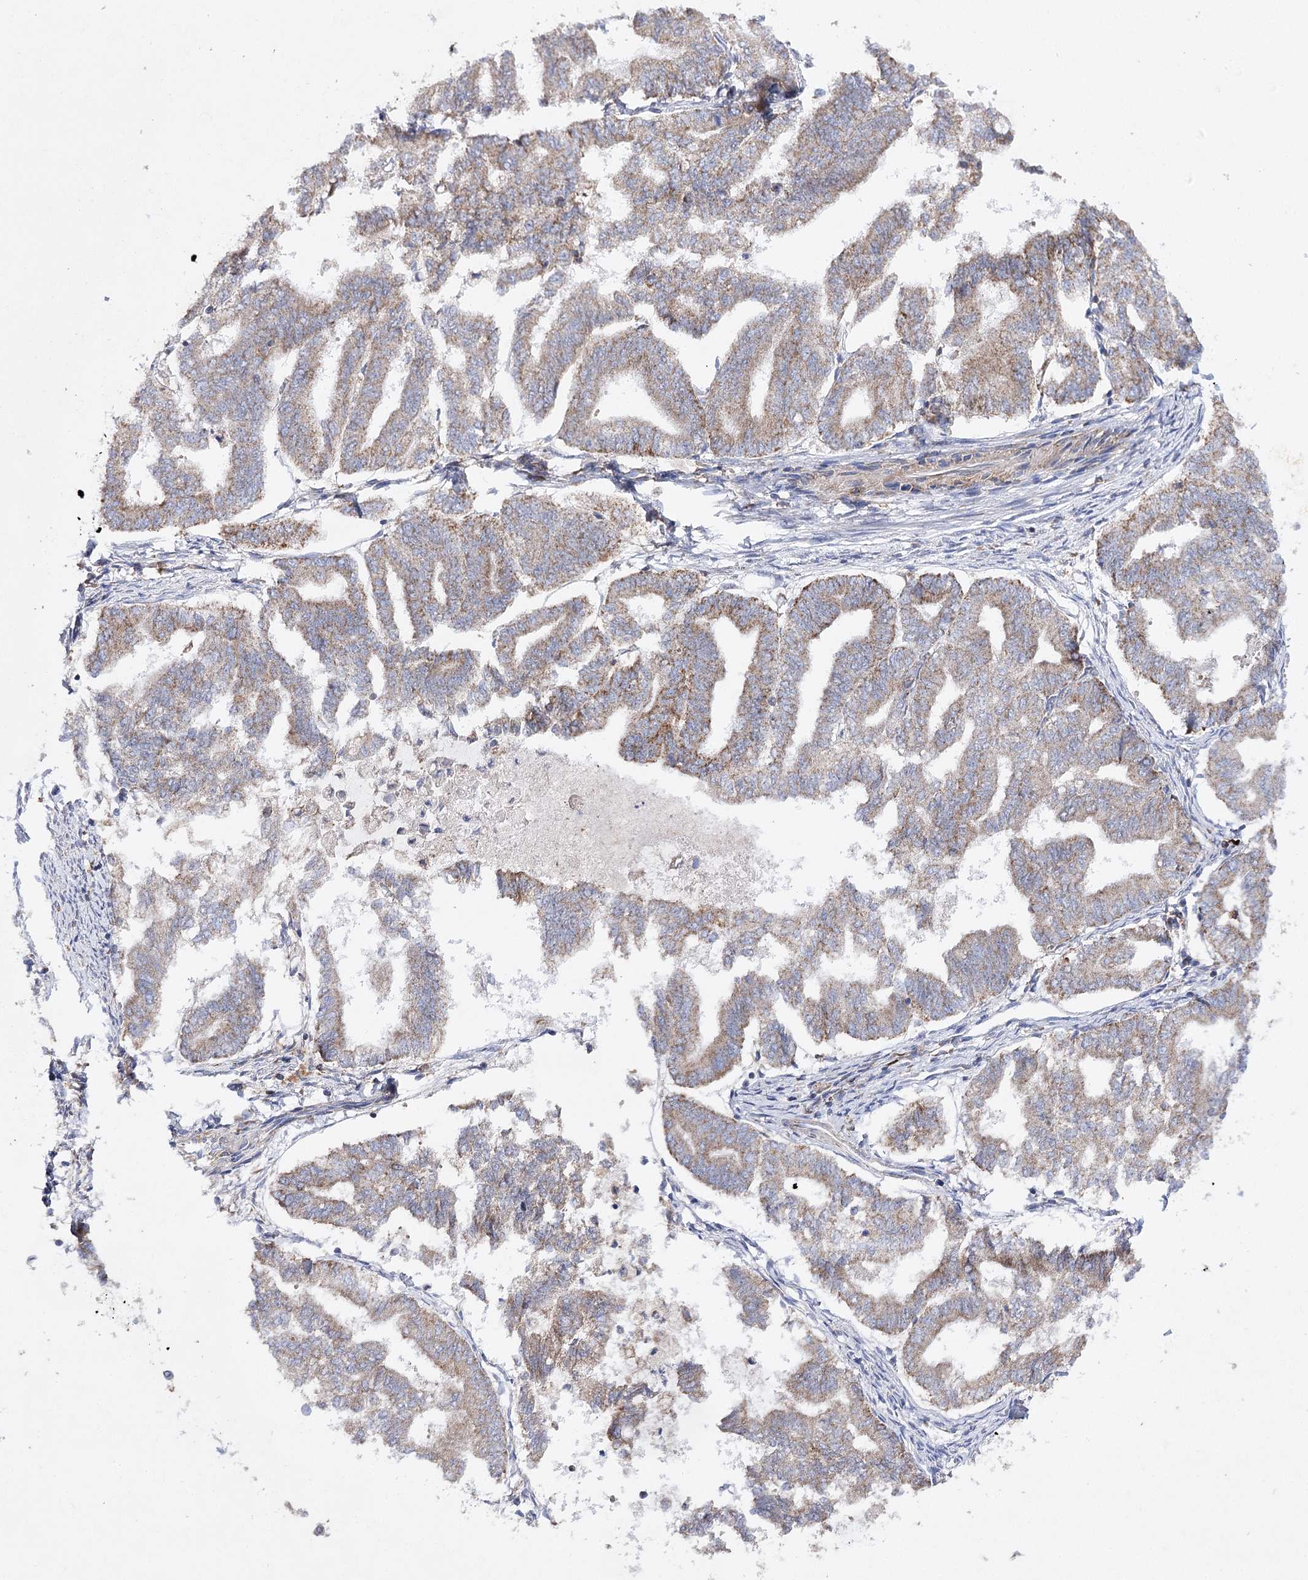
{"staining": {"intensity": "weak", "quantity": ">75%", "location": "cytoplasmic/membranous"}, "tissue": "endometrial cancer", "cell_type": "Tumor cells", "image_type": "cancer", "snomed": [{"axis": "morphology", "description": "Adenocarcinoma, NOS"}, {"axis": "topography", "description": "Endometrium"}], "caption": "Weak cytoplasmic/membranous positivity for a protein is seen in about >75% of tumor cells of endometrial adenocarcinoma using immunohistochemistry.", "gene": "COX15", "patient": {"sex": "female", "age": 79}}